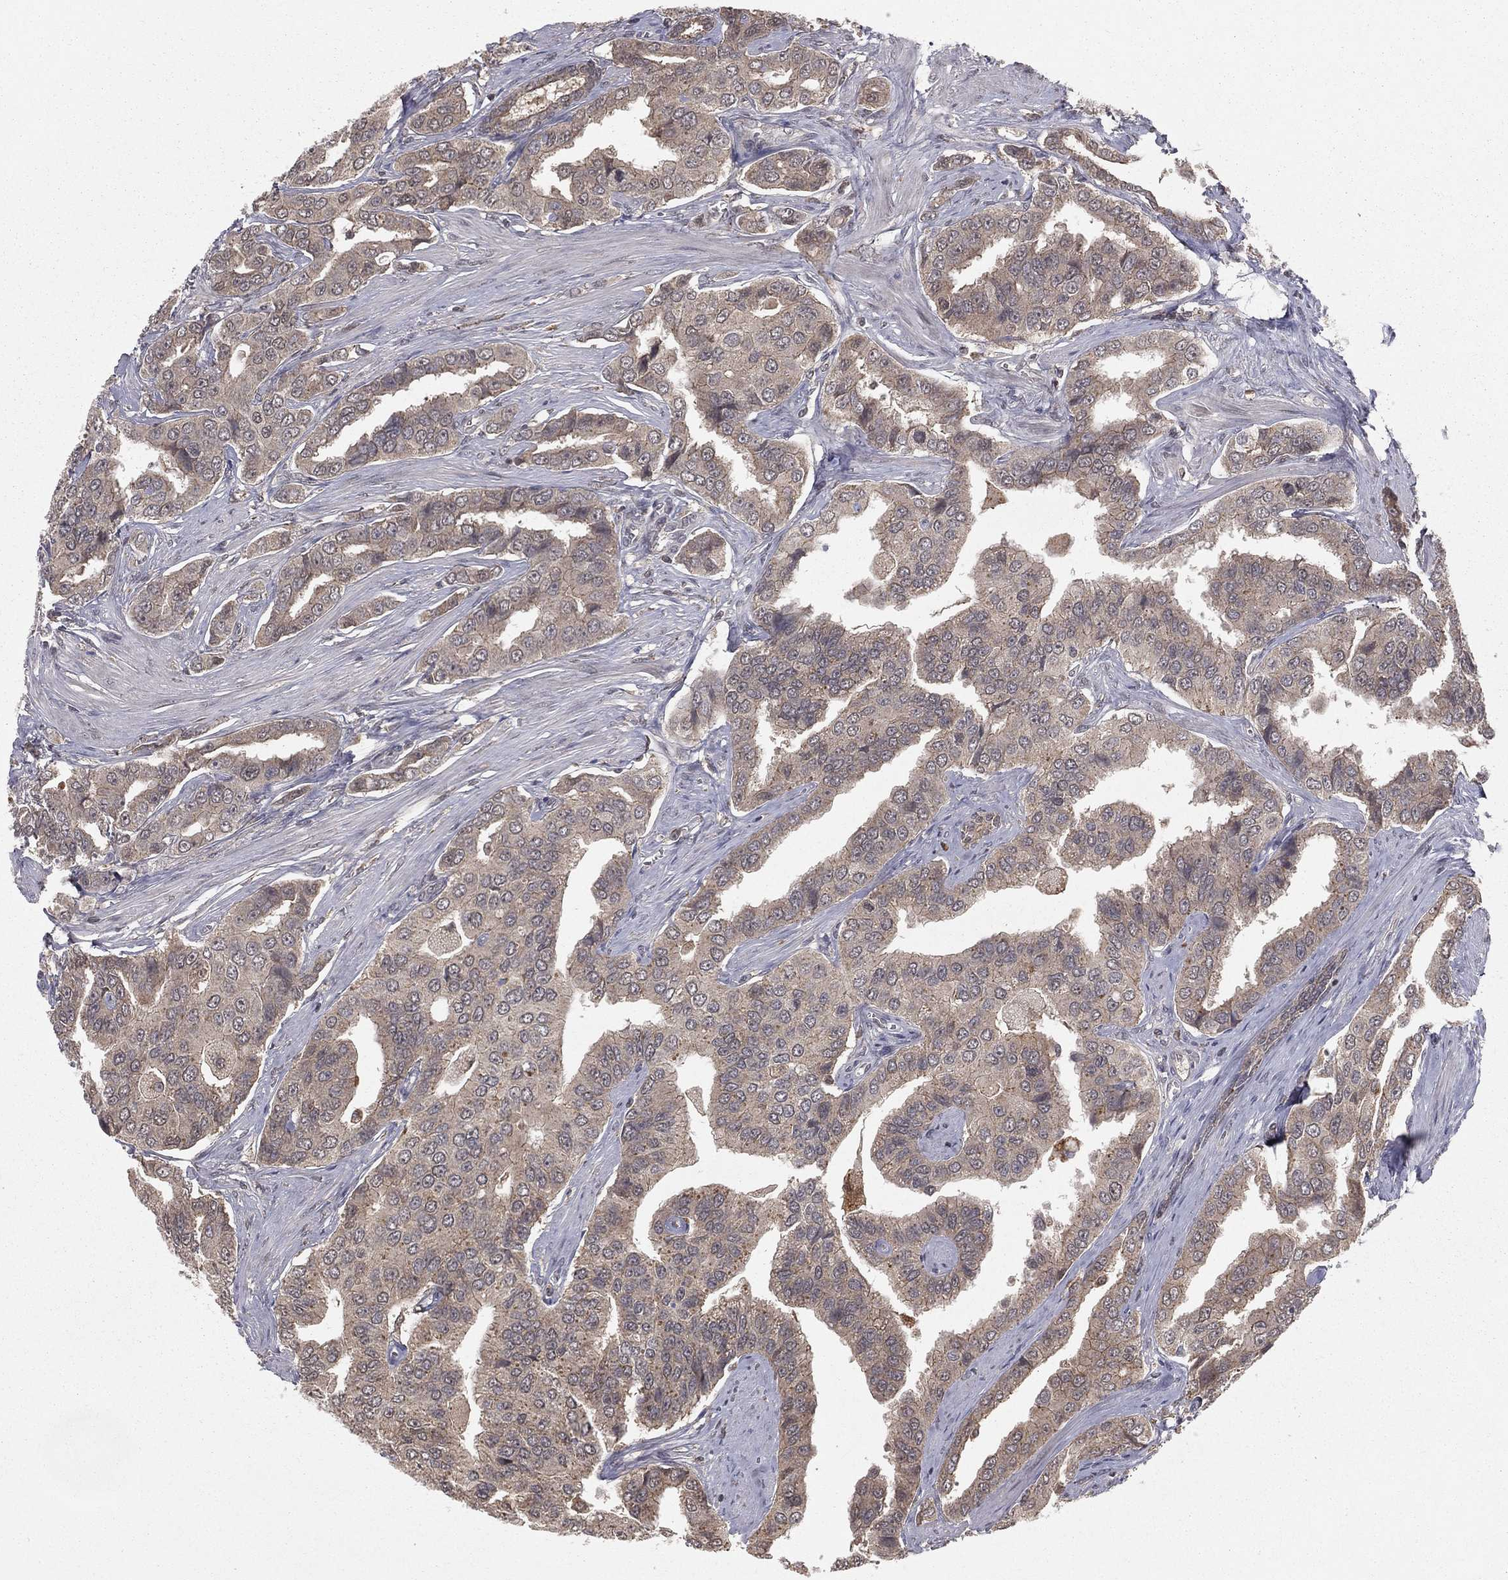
{"staining": {"intensity": "negative", "quantity": "none", "location": "none"}, "tissue": "prostate cancer", "cell_type": "Tumor cells", "image_type": "cancer", "snomed": [{"axis": "morphology", "description": "Adenocarcinoma, NOS"}, {"axis": "topography", "description": "Prostate and seminal vesicle, NOS"}, {"axis": "topography", "description": "Prostate"}], "caption": "A micrograph of human prostate adenocarcinoma is negative for staining in tumor cells.", "gene": "ZDHHC15", "patient": {"sex": "male", "age": 69}}